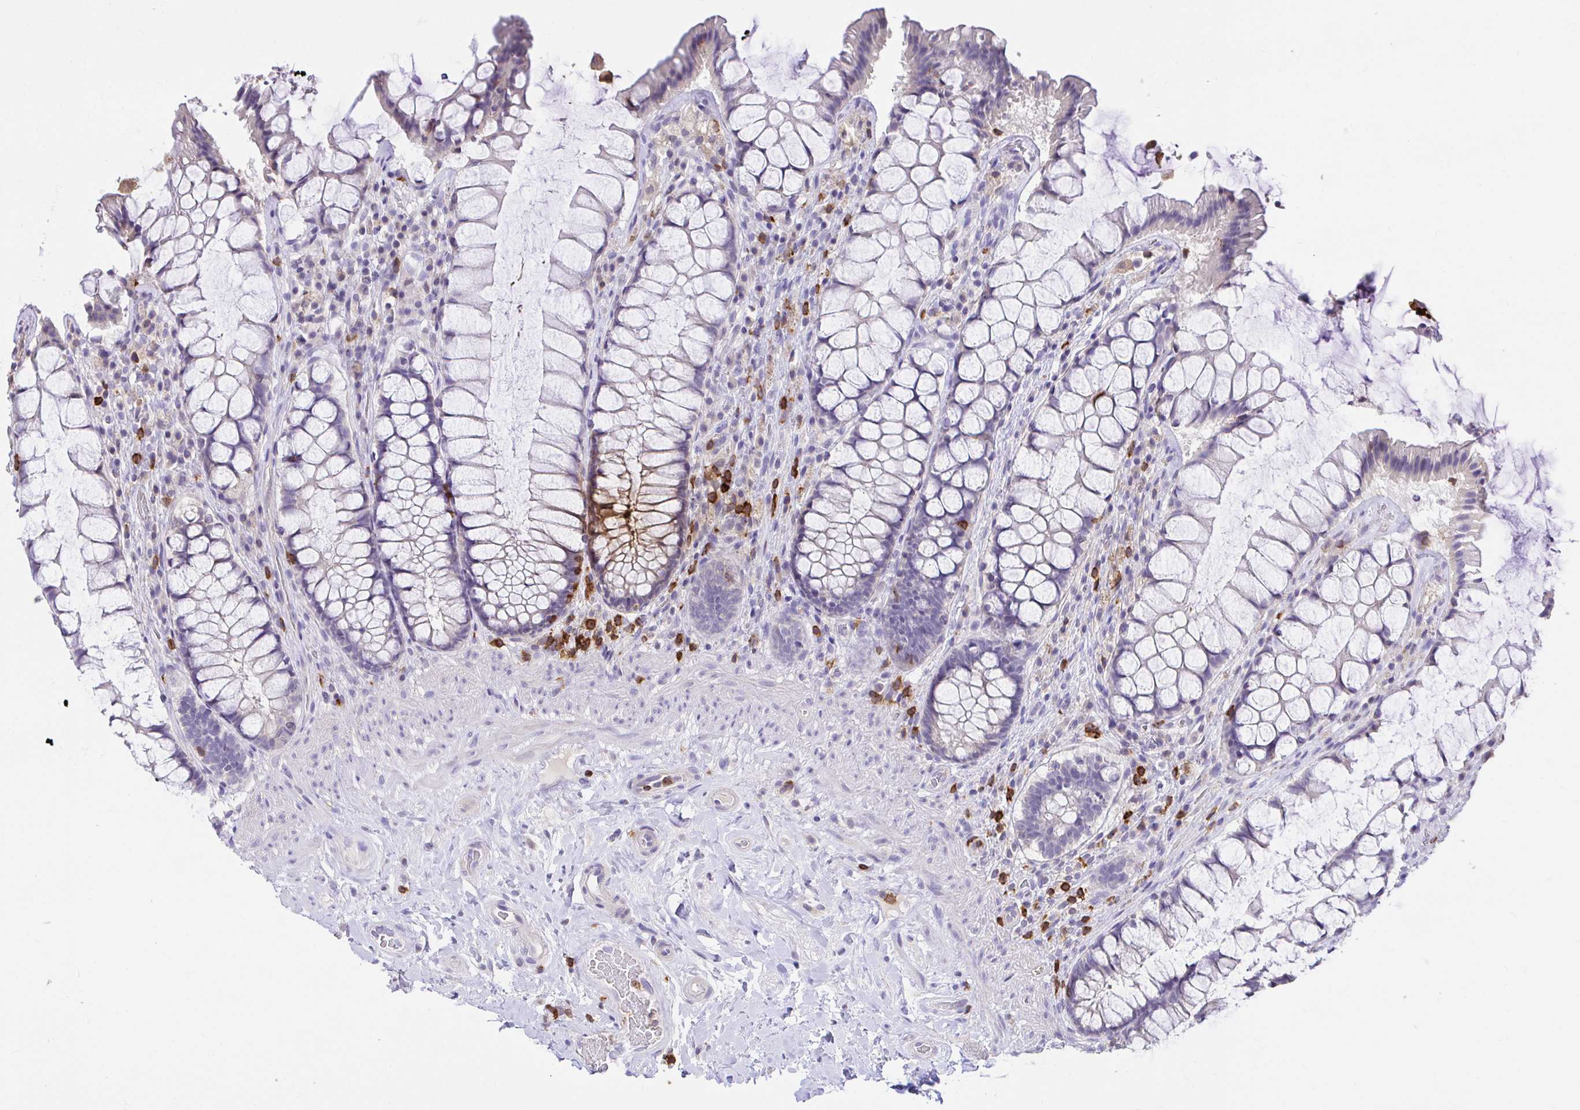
{"staining": {"intensity": "negative", "quantity": "none", "location": "none"}, "tissue": "rectum", "cell_type": "Glandular cells", "image_type": "normal", "snomed": [{"axis": "morphology", "description": "Normal tissue, NOS"}, {"axis": "topography", "description": "Rectum"}], "caption": "DAB immunohistochemical staining of normal rectum exhibits no significant positivity in glandular cells. (Brightfield microscopy of DAB (3,3'-diaminobenzidine) IHC at high magnification).", "gene": "SKAP1", "patient": {"sex": "female", "age": 58}}